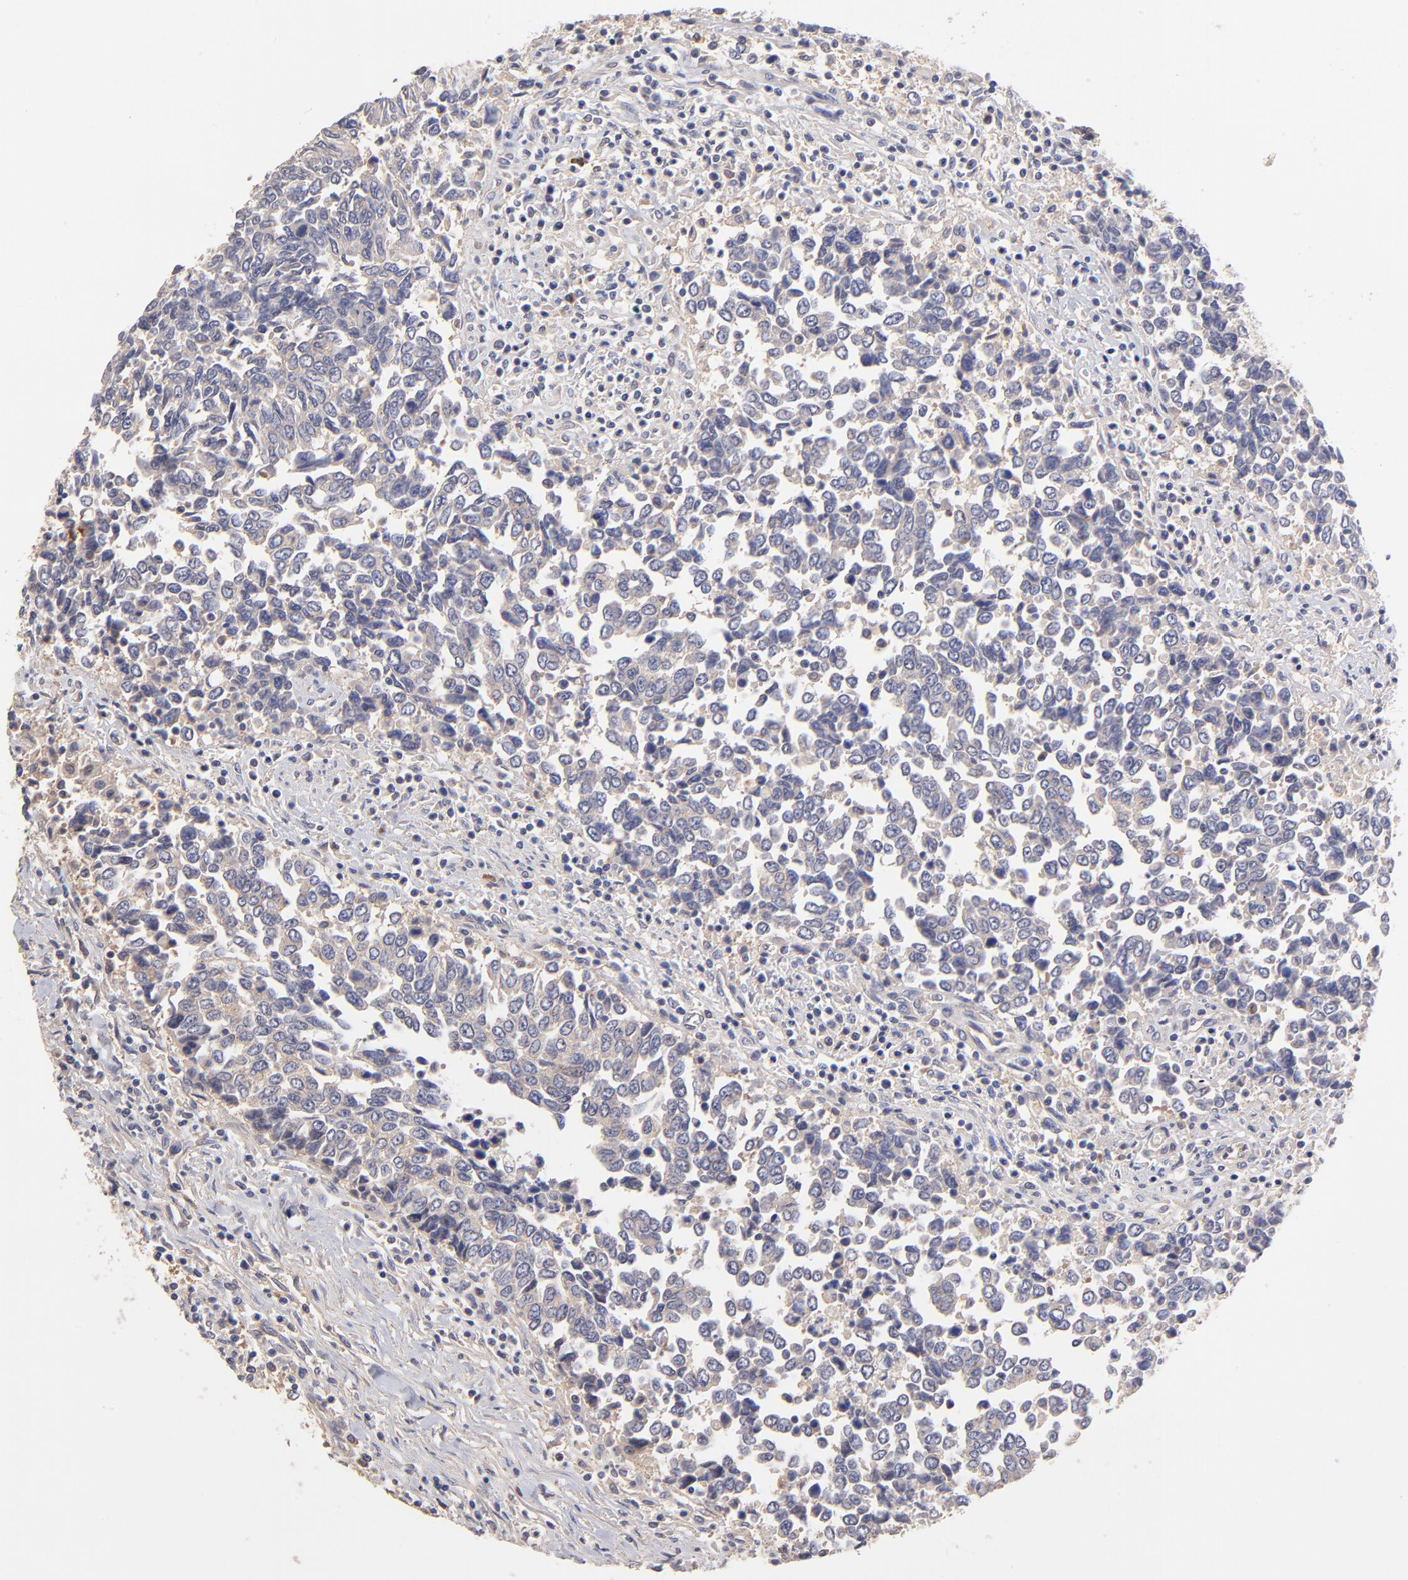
{"staining": {"intensity": "negative", "quantity": "none", "location": "none"}, "tissue": "urothelial cancer", "cell_type": "Tumor cells", "image_type": "cancer", "snomed": [{"axis": "morphology", "description": "Urothelial carcinoma, High grade"}, {"axis": "topography", "description": "Urinary bladder"}], "caption": "DAB immunohistochemical staining of urothelial cancer exhibits no significant positivity in tumor cells.", "gene": "ASB7", "patient": {"sex": "male", "age": 86}}